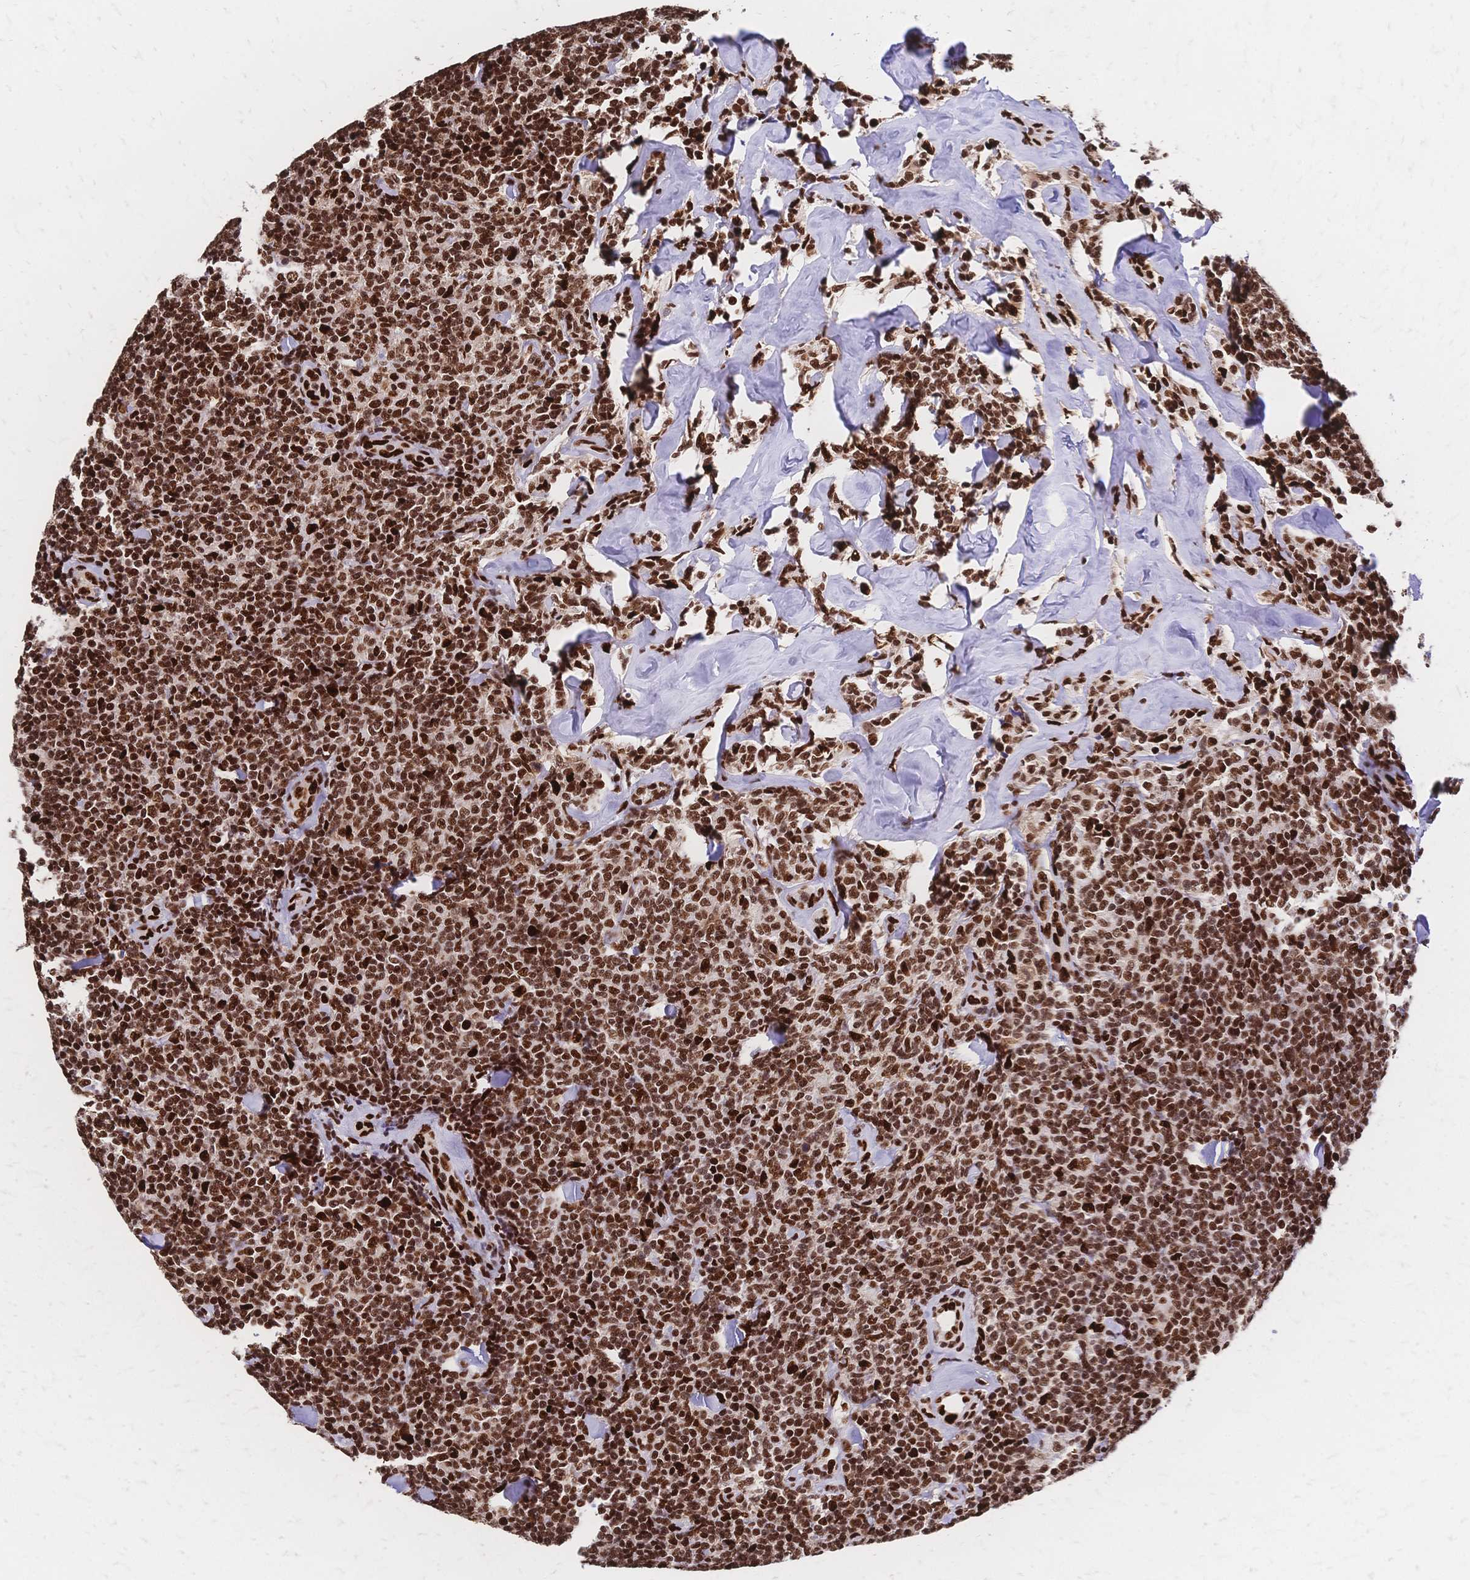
{"staining": {"intensity": "strong", "quantity": ">75%", "location": "nuclear"}, "tissue": "lymphoma", "cell_type": "Tumor cells", "image_type": "cancer", "snomed": [{"axis": "morphology", "description": "Malignant lymphoma, non-Hodgkin's type, Low grade"}, {"axis": "topography", "description": "Lymph node"}], "caption": "A photomicrograph of human lymphoma stained for a protein demonstrates strong nuclear brown staining in tumor cells.", "gene": "HDGF", "patient": {"sex": "female", "age": 56}}